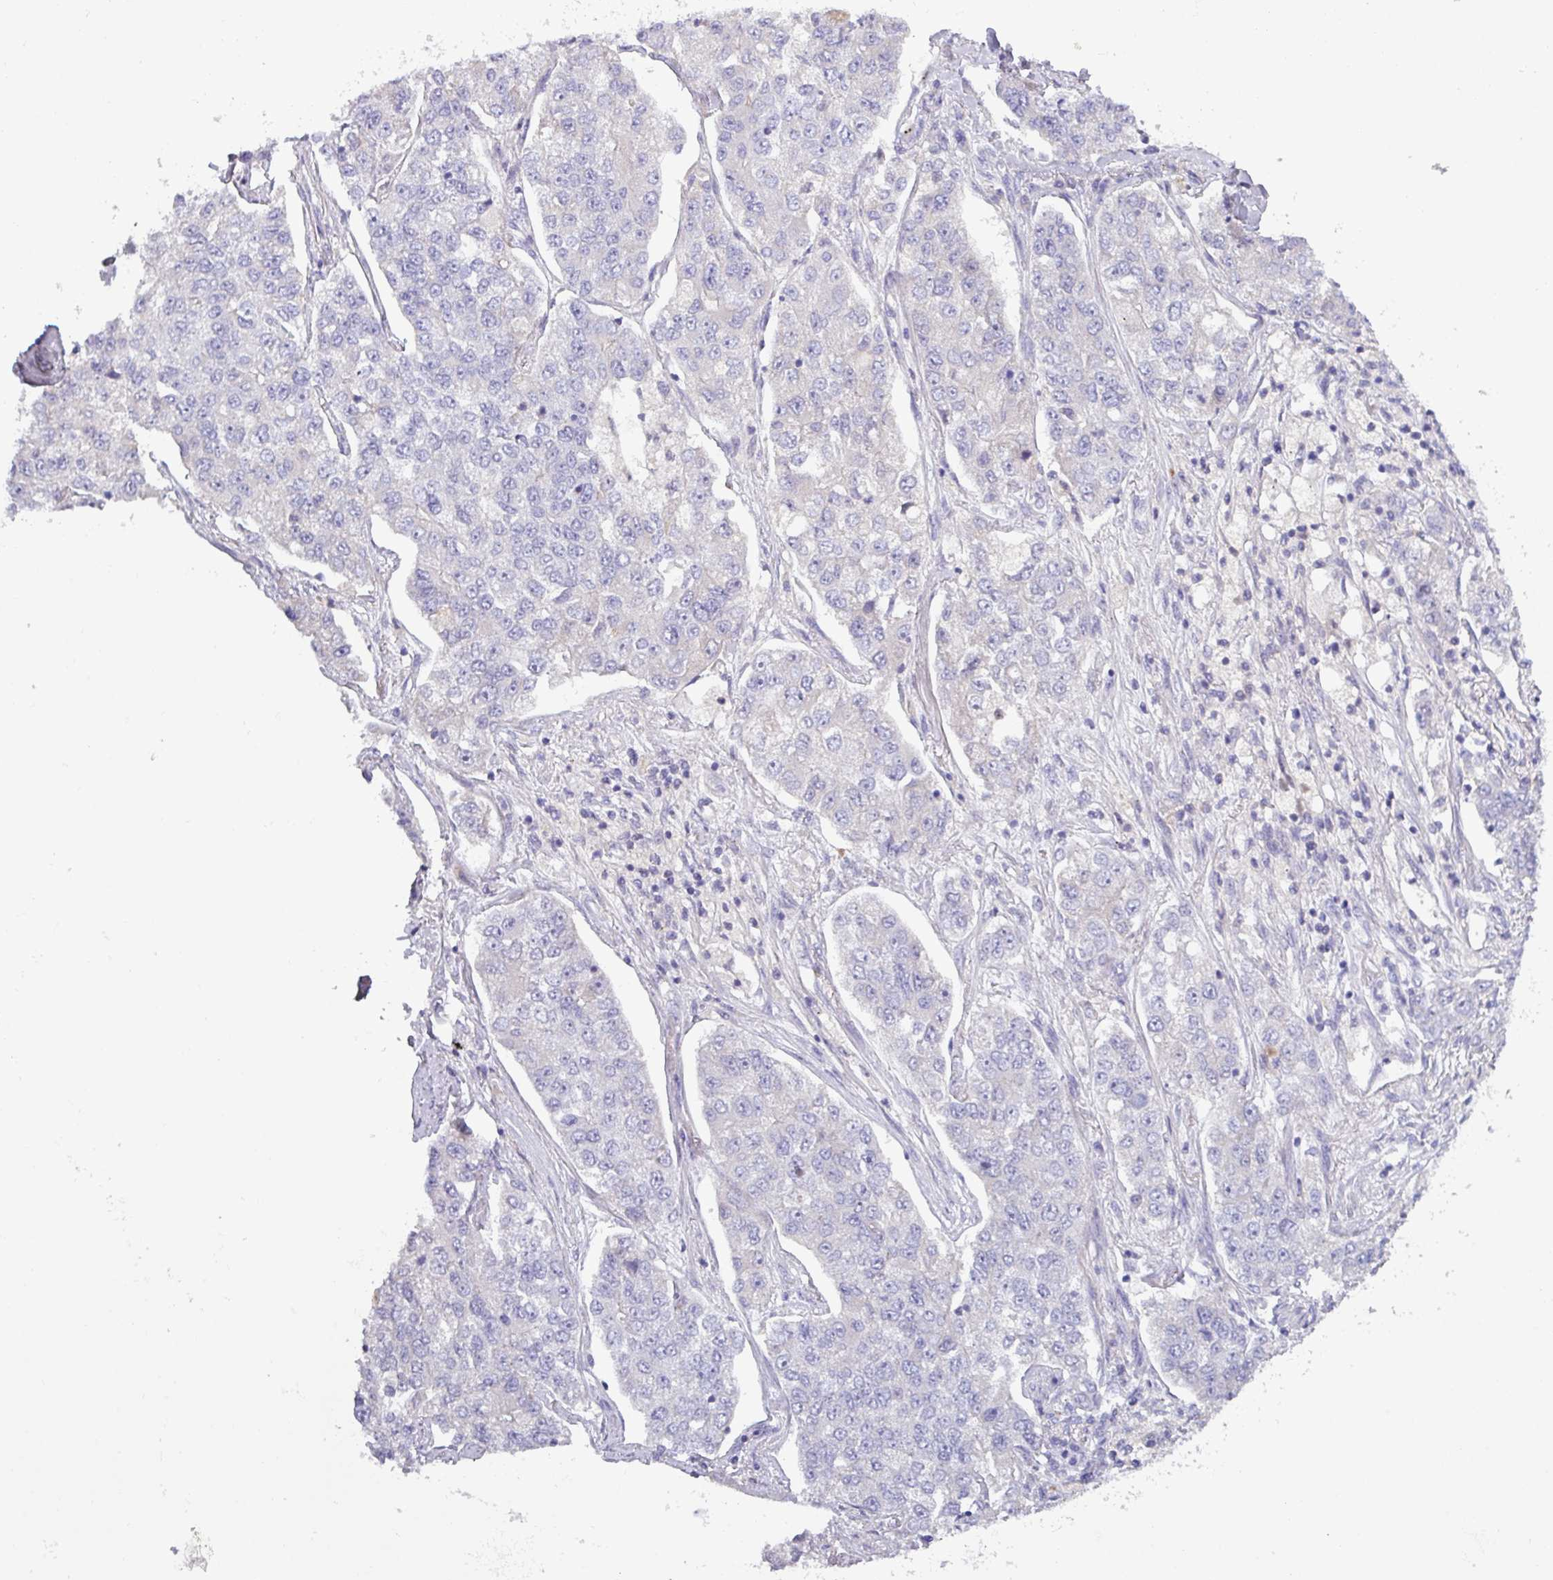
{"staining": {"intensity": "negative", "quantity": "none", "location": "none"}, "tissue": "lung cancer", "cell_type": "Tumor cells", "image_type": "cancer", "snomed": [{"axis": "morphology", "description": "Adenocarcinoma, NOS"}, {"axis": "topography", "description": "Lung"}], "caption": "A photomicrograph of human lung cancer is negative for staining in tumor cells.", "gene": "TNFSF12", "patient": {"sex": "male", "age": 49}}